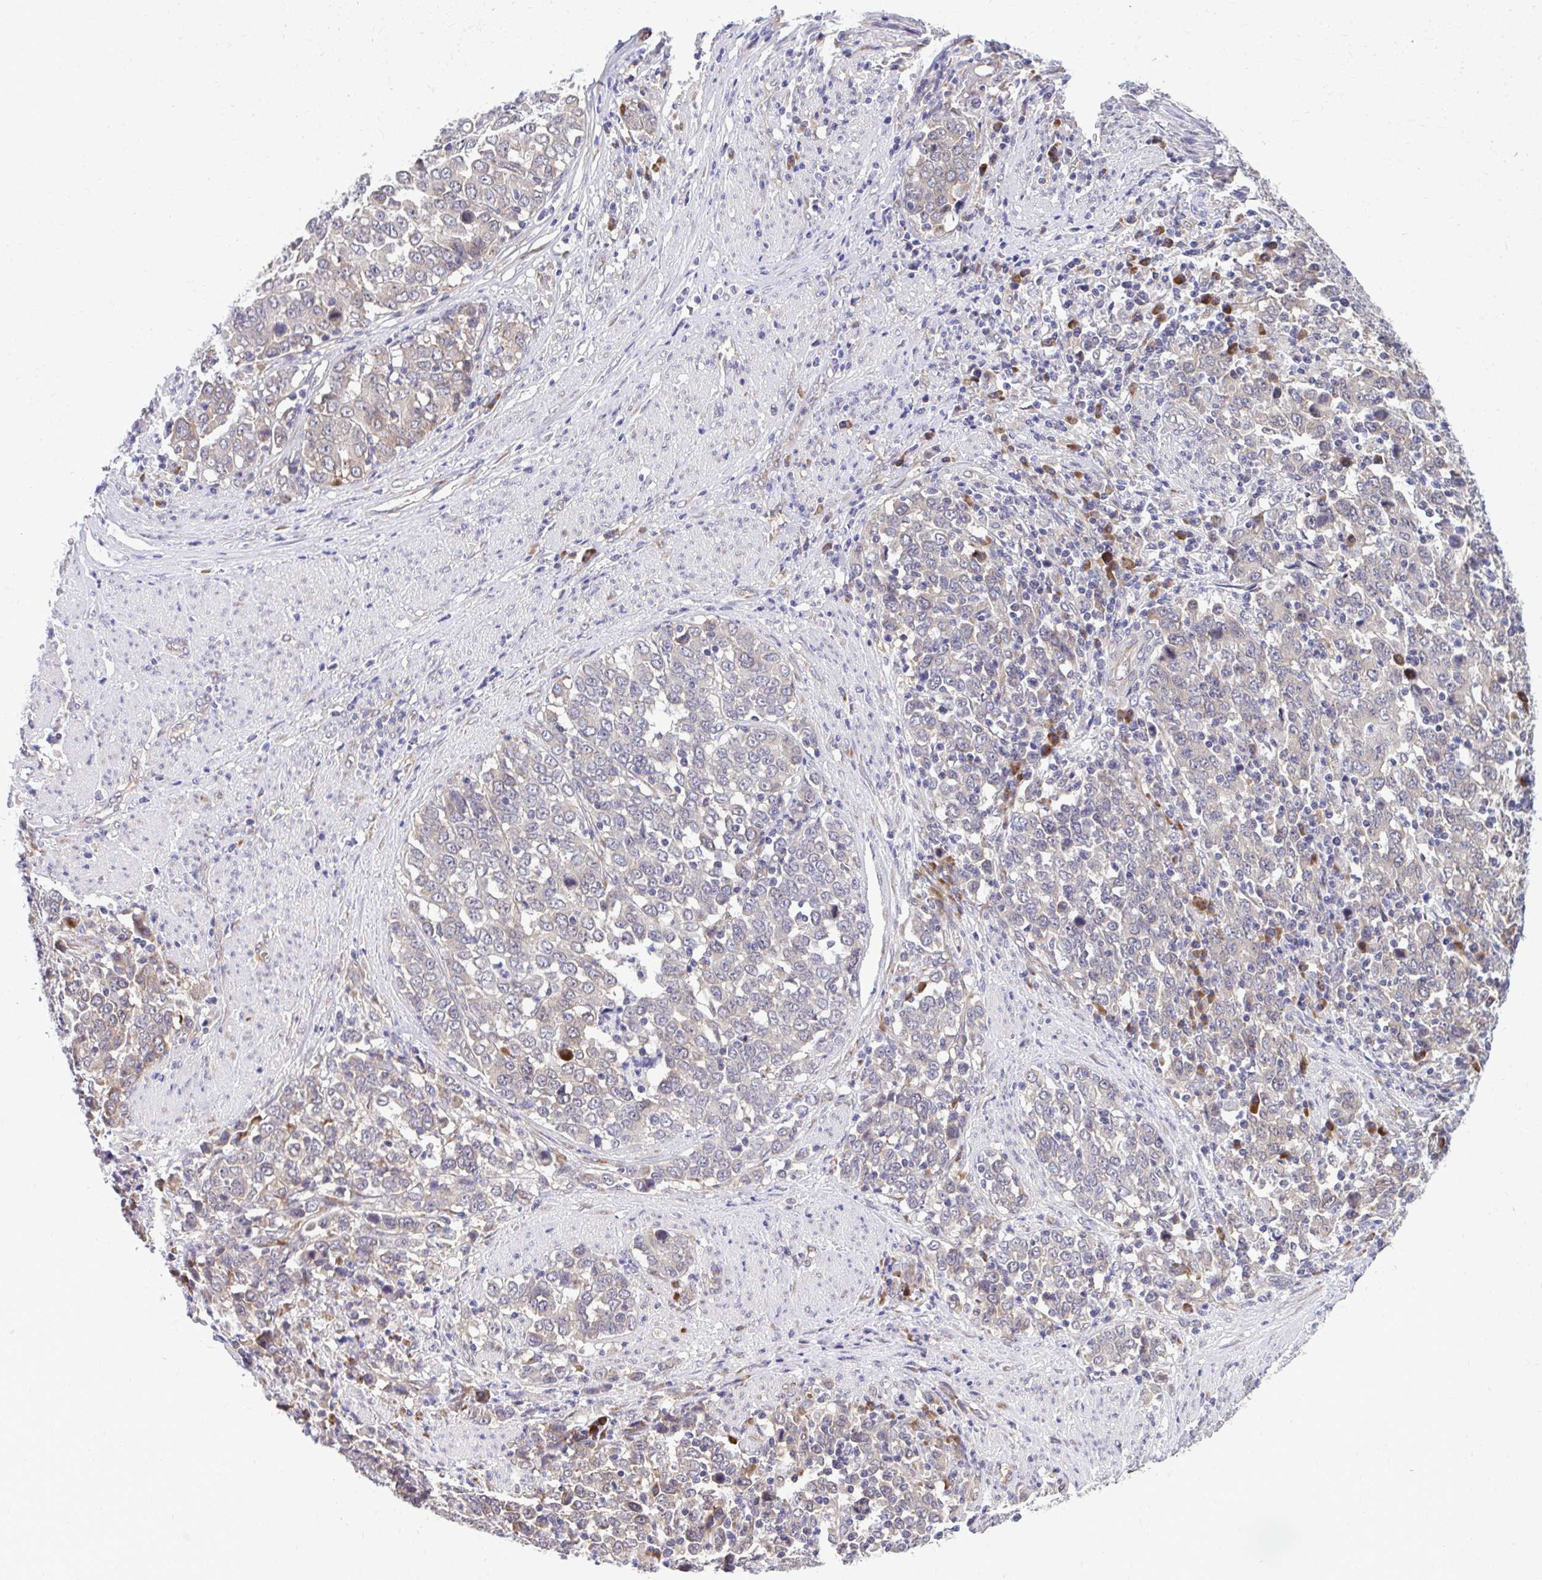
{"staining": {"intensity": "weak", "quantity": "<25%", "location": "cytoplasmic/membranous"}, "tissue": "stomach cancer", "cell_type": "Tumor cells", "image_type": "cancer", "snomed": [{"axis": "morphology", "description": "Adenocarcinoma, NOS"}, {"axis": "topography", "description": "Stomach, upper"}], "caption": "An immunohistochemistry image of stomach cancer is shown. There is no staining in tumor cells of stomach cancer. The staining is performed using DAB brown chromogen with nuclei counter-stained in using hematoxylin.", "gene": "SELENON", "patient": {"sex": "male", "age": 69}}